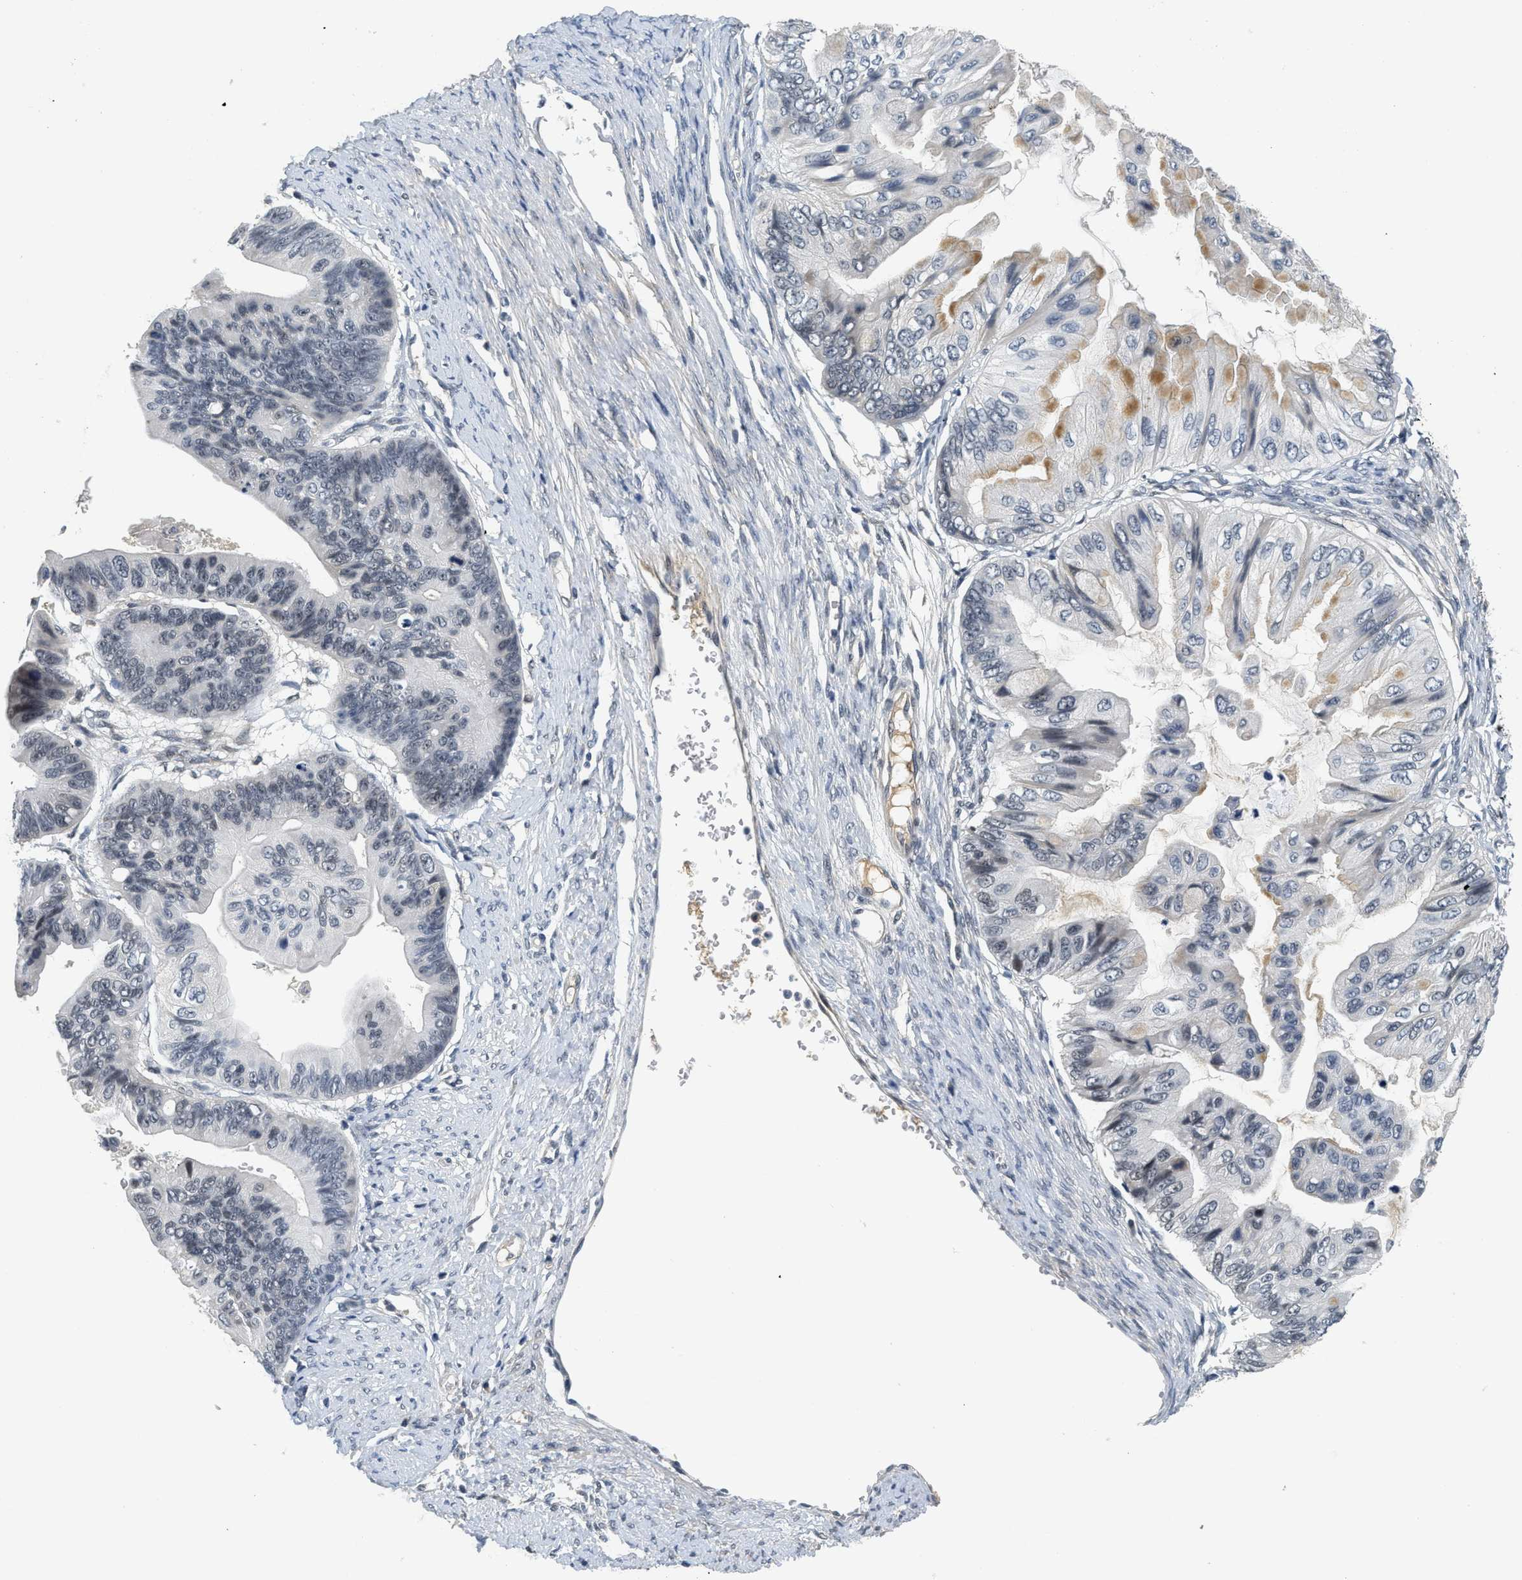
{"staining": {"intensity": "weak", "quantity": "<25%", "location": "nuclear"}, "tissue": "ovarian cancer", "cell_type": "Tumor cells", "image_type": "cancer", "snomed": [{"axis": "morphology", "description": "Cystadenocarcinoma, mucinous, NOS"}, {"axis": "topography", "description": "Ovary"}], "caption": "A high-resolution photomicrograph shows IHC staining of ovarian mucinous cystadenocarcinoma, which reveals no significant positivity in tumor cells.", "gene": "MZF1", "patient": {"sex": "female", "age": 61}}